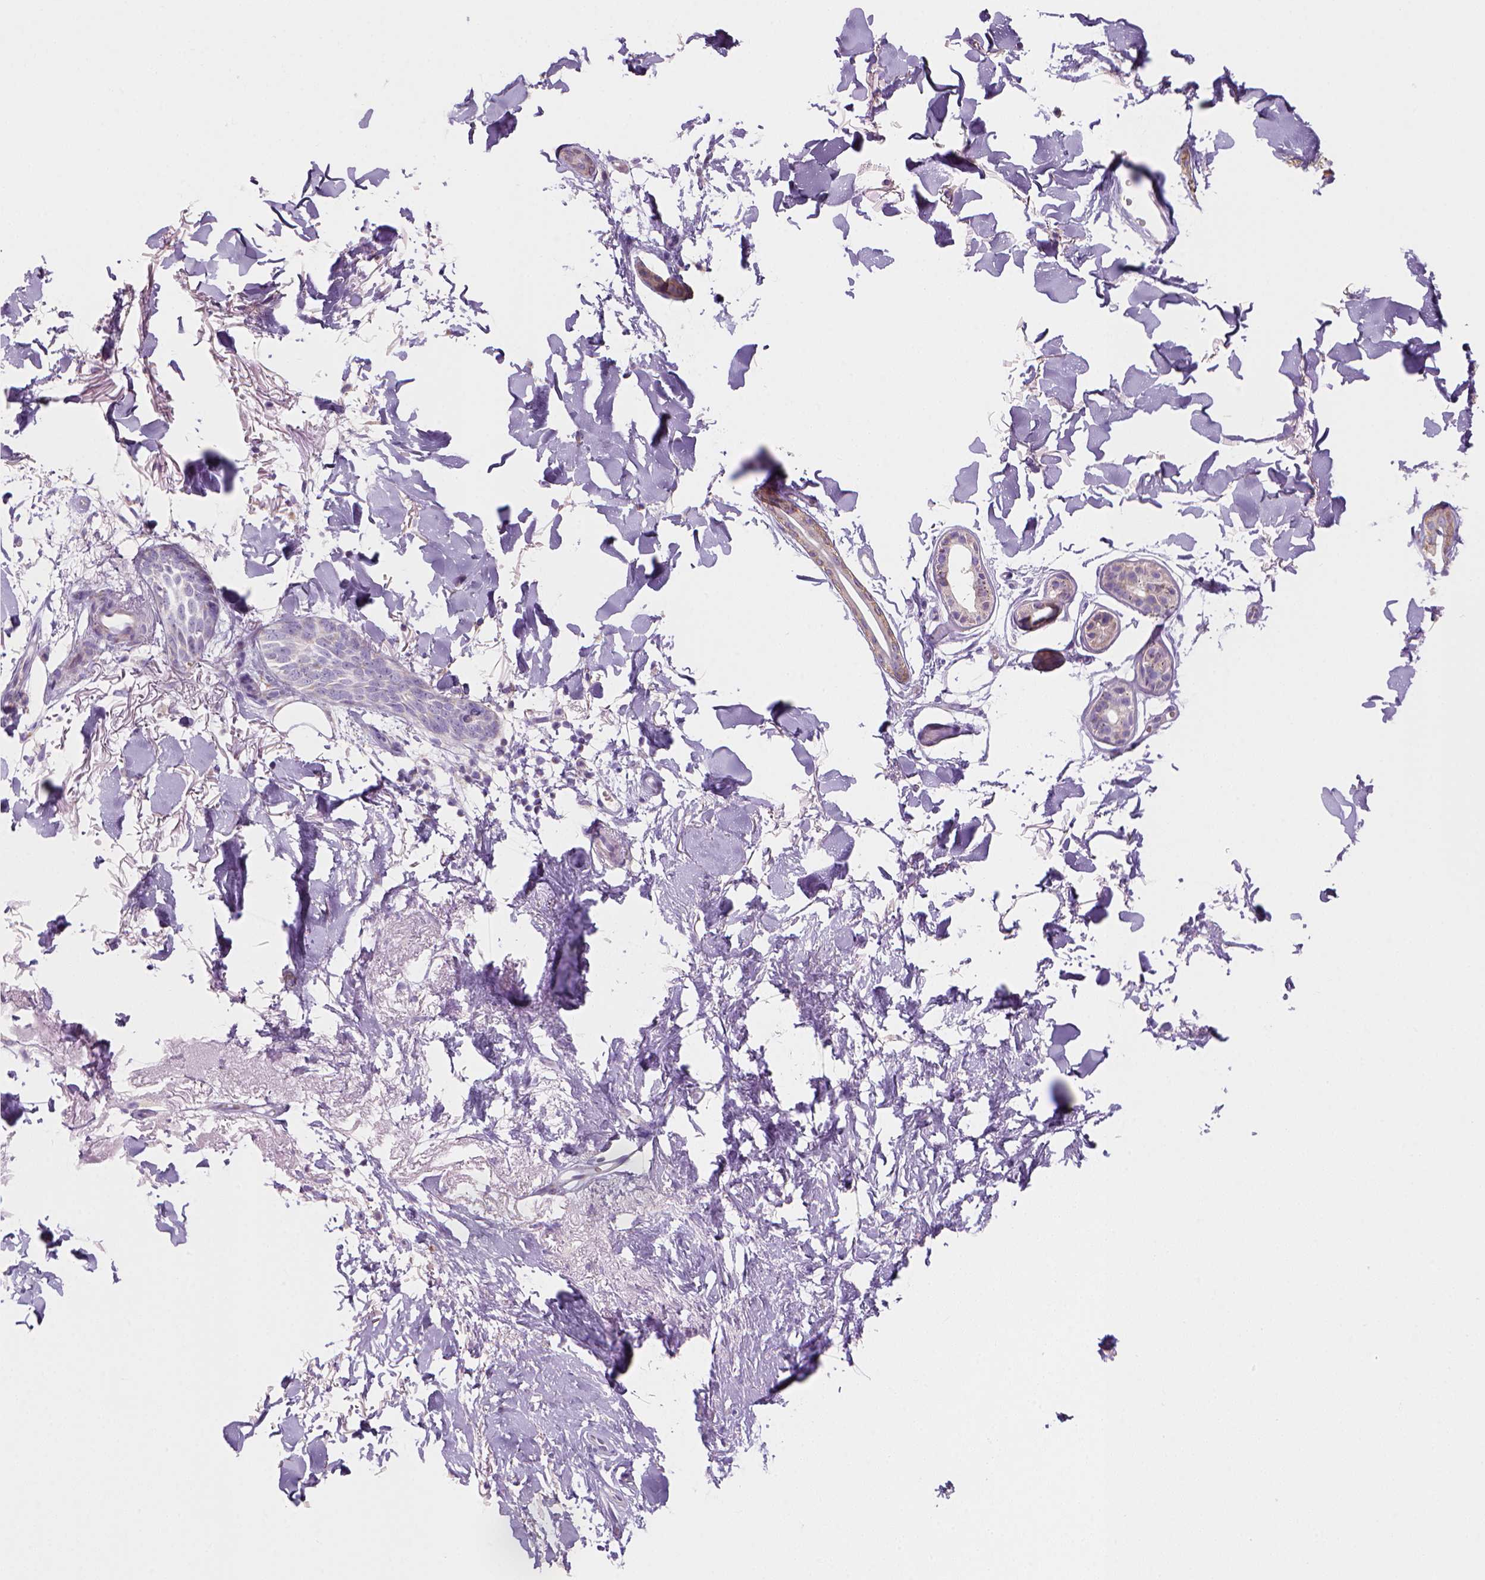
{"staining": {"intensity": "negative", "quantity": "none", "location": "none"}, "tissue": "skin cancer", "cell_type": "Tumor cells", "image_type": "cancer", "snomed": [{"axis": "morphology", "description": "Normal tissue, NOS"}, {"axis": "morphology", "description": "Basal cell carcinoma"}, {"axis": "topography", "description": "Skin"}], "caption": "This is an immunohistochemistry (IHC) photomicrograph of skin cancer (basal cell carcinoma). There is no staining in tumor cells.", "gene": "CES2", "patient": {"sex": "male", "age": 84}}